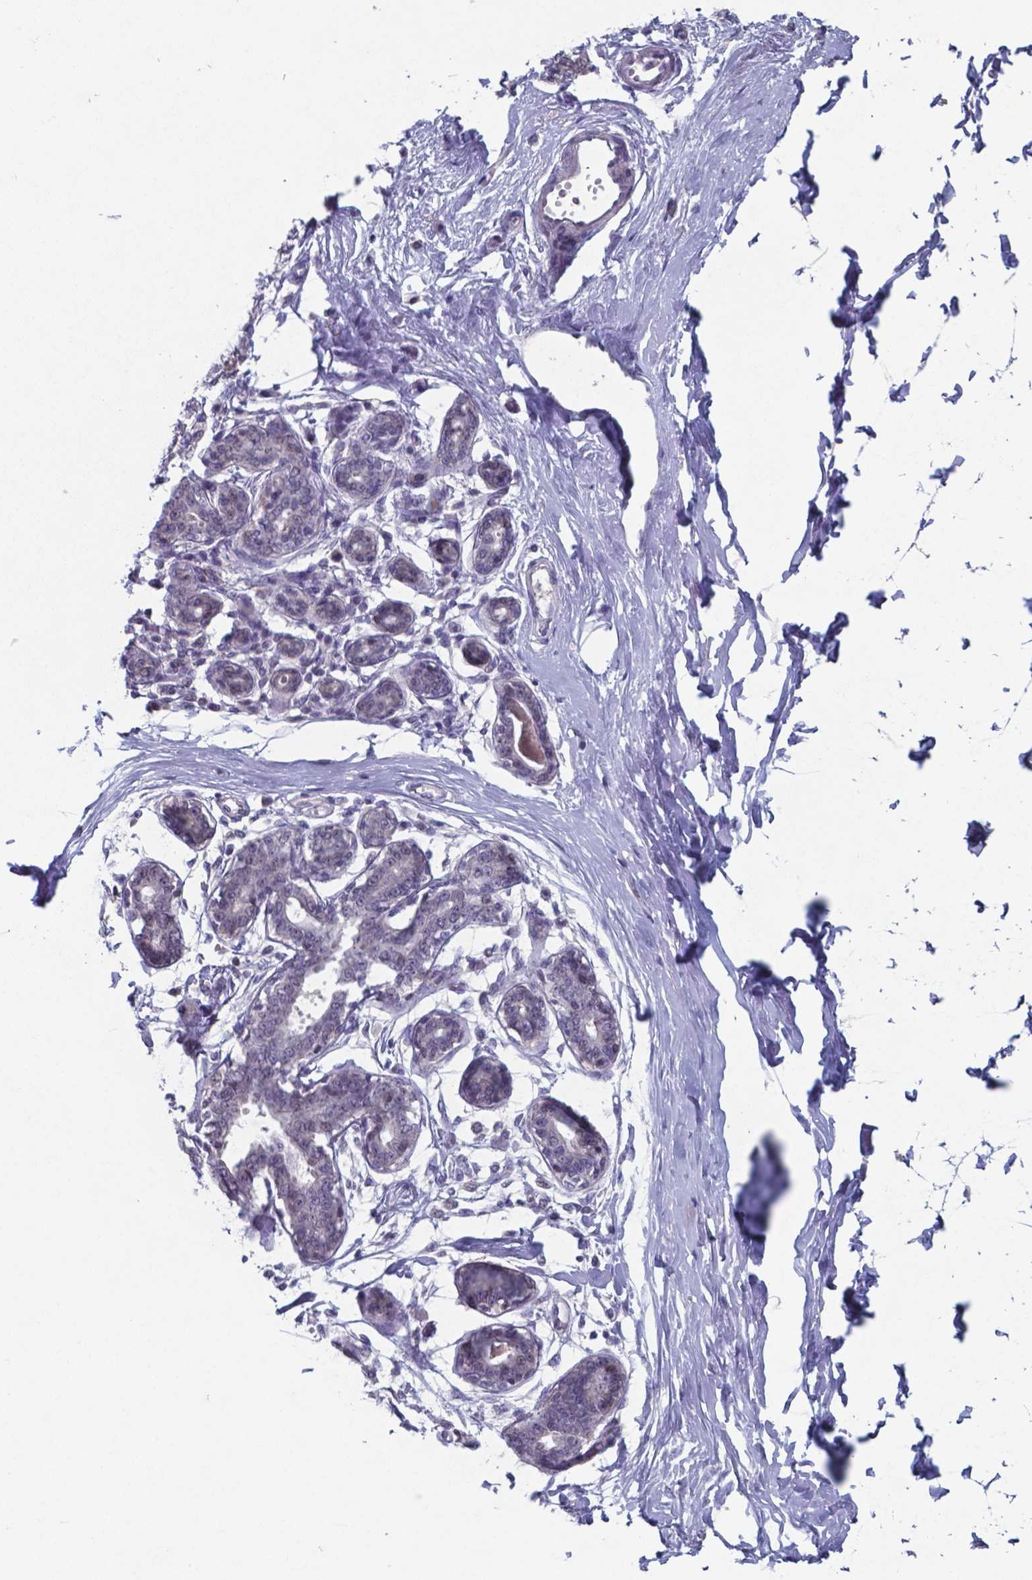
{"staining": {"intensity": "negative", "quantity": "none", "location": "none"}, "tissue": "breast", "cell_type": "Adipocytes", "image_type": "normal", "snomed": [{"axis": "morphology", "description": "Normal tissue, NOS"}, {"axis": "topography", "description": "Skin"}, {"axis": "topography", "description": "Breast"}], "caption": "IHC histopathology image of benign human breast stained for a protein (brown), which reveals no expression in adipocytes.", "gene": "TDP2", "patient": {"sex": "female", "age": 43}}